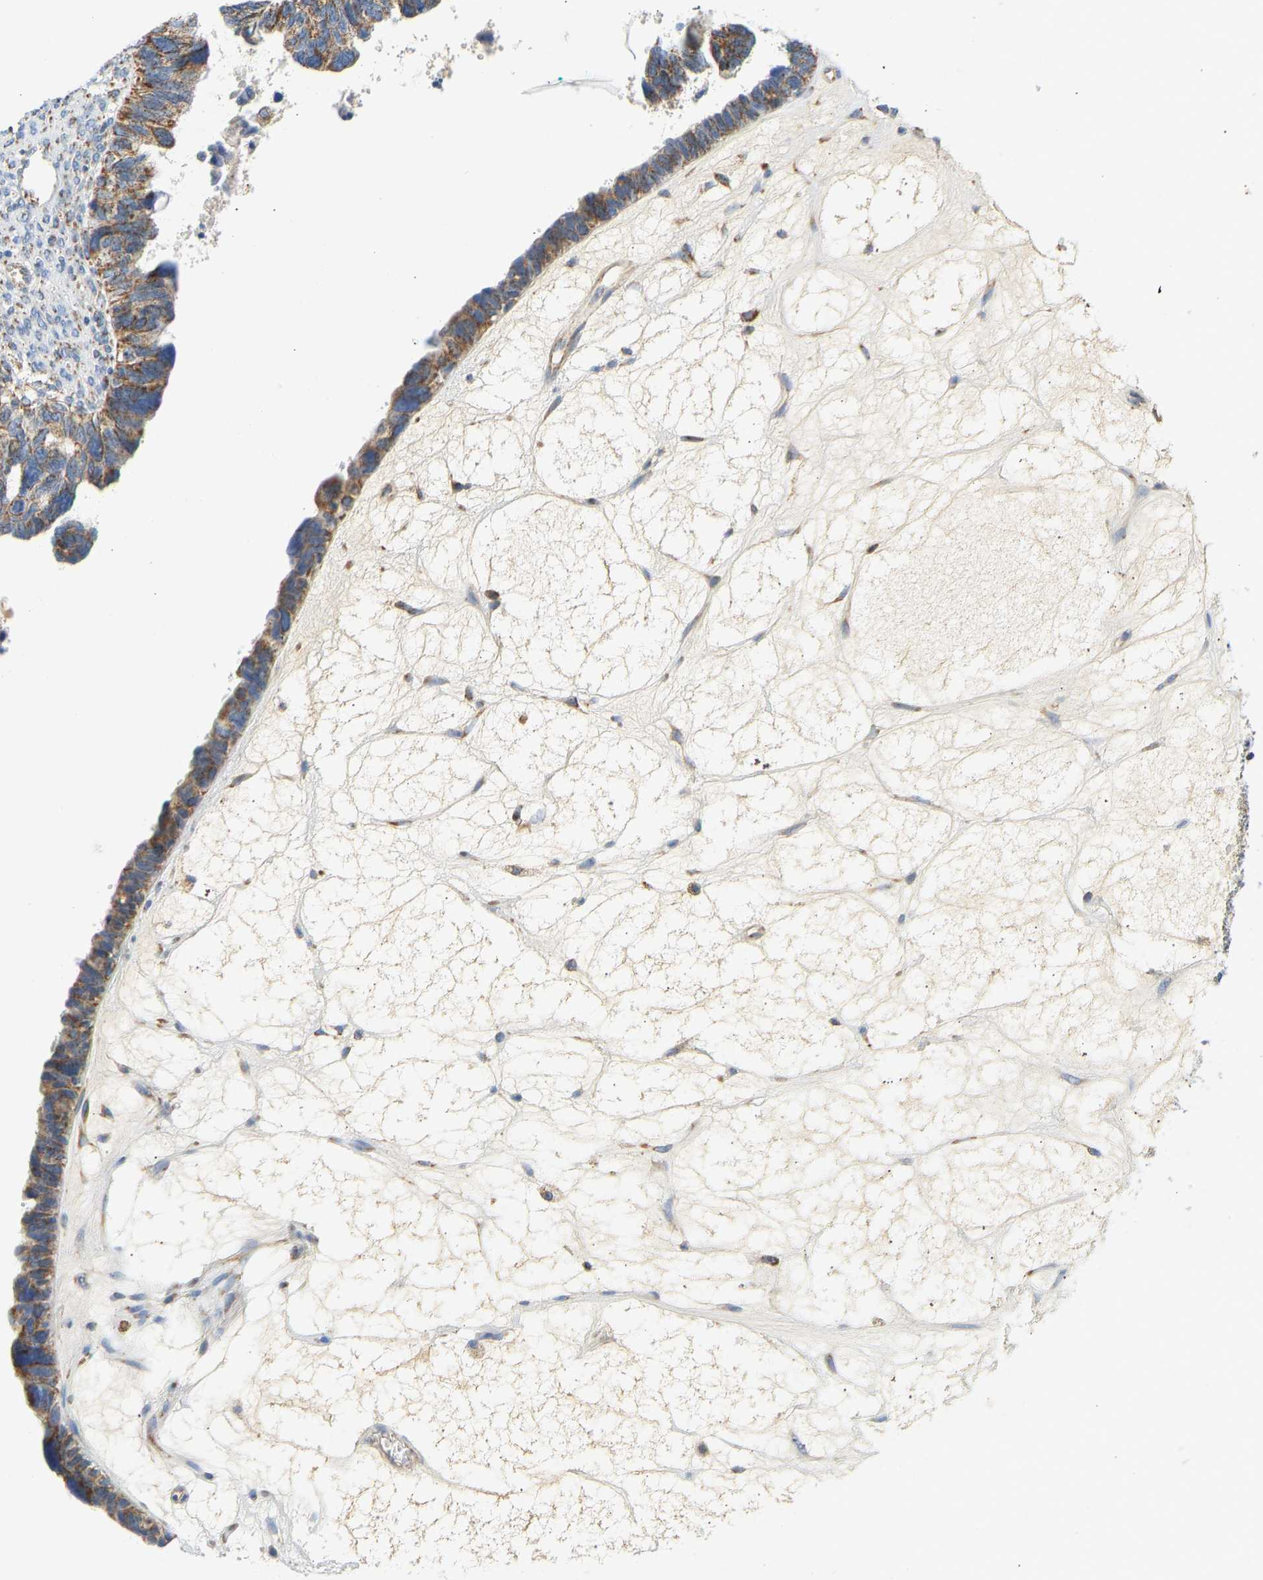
{"staining": {"intensity": "moderate", "quantity": ">75%", "location": "cytoplasmic/membranous"}, "tissue": "ovarian cancer", "cell_type": "Tumor cells", "image_type": "cancer", "snomed": [{"axis": "morphology", "description": "Cystadenocarcinoma, serous, NOS"}, {"axis": "topography", "description": "Ovary"}], "caption": "A histopathology image showing moderate cytoplasmic/membranous positivity in approximately >75% of tumor cells in ovarian cancer, as visualized by brown immunohistochemical staining.", "gene": "GRPEL2", "patient": {"sex": "female", "age": 79}}